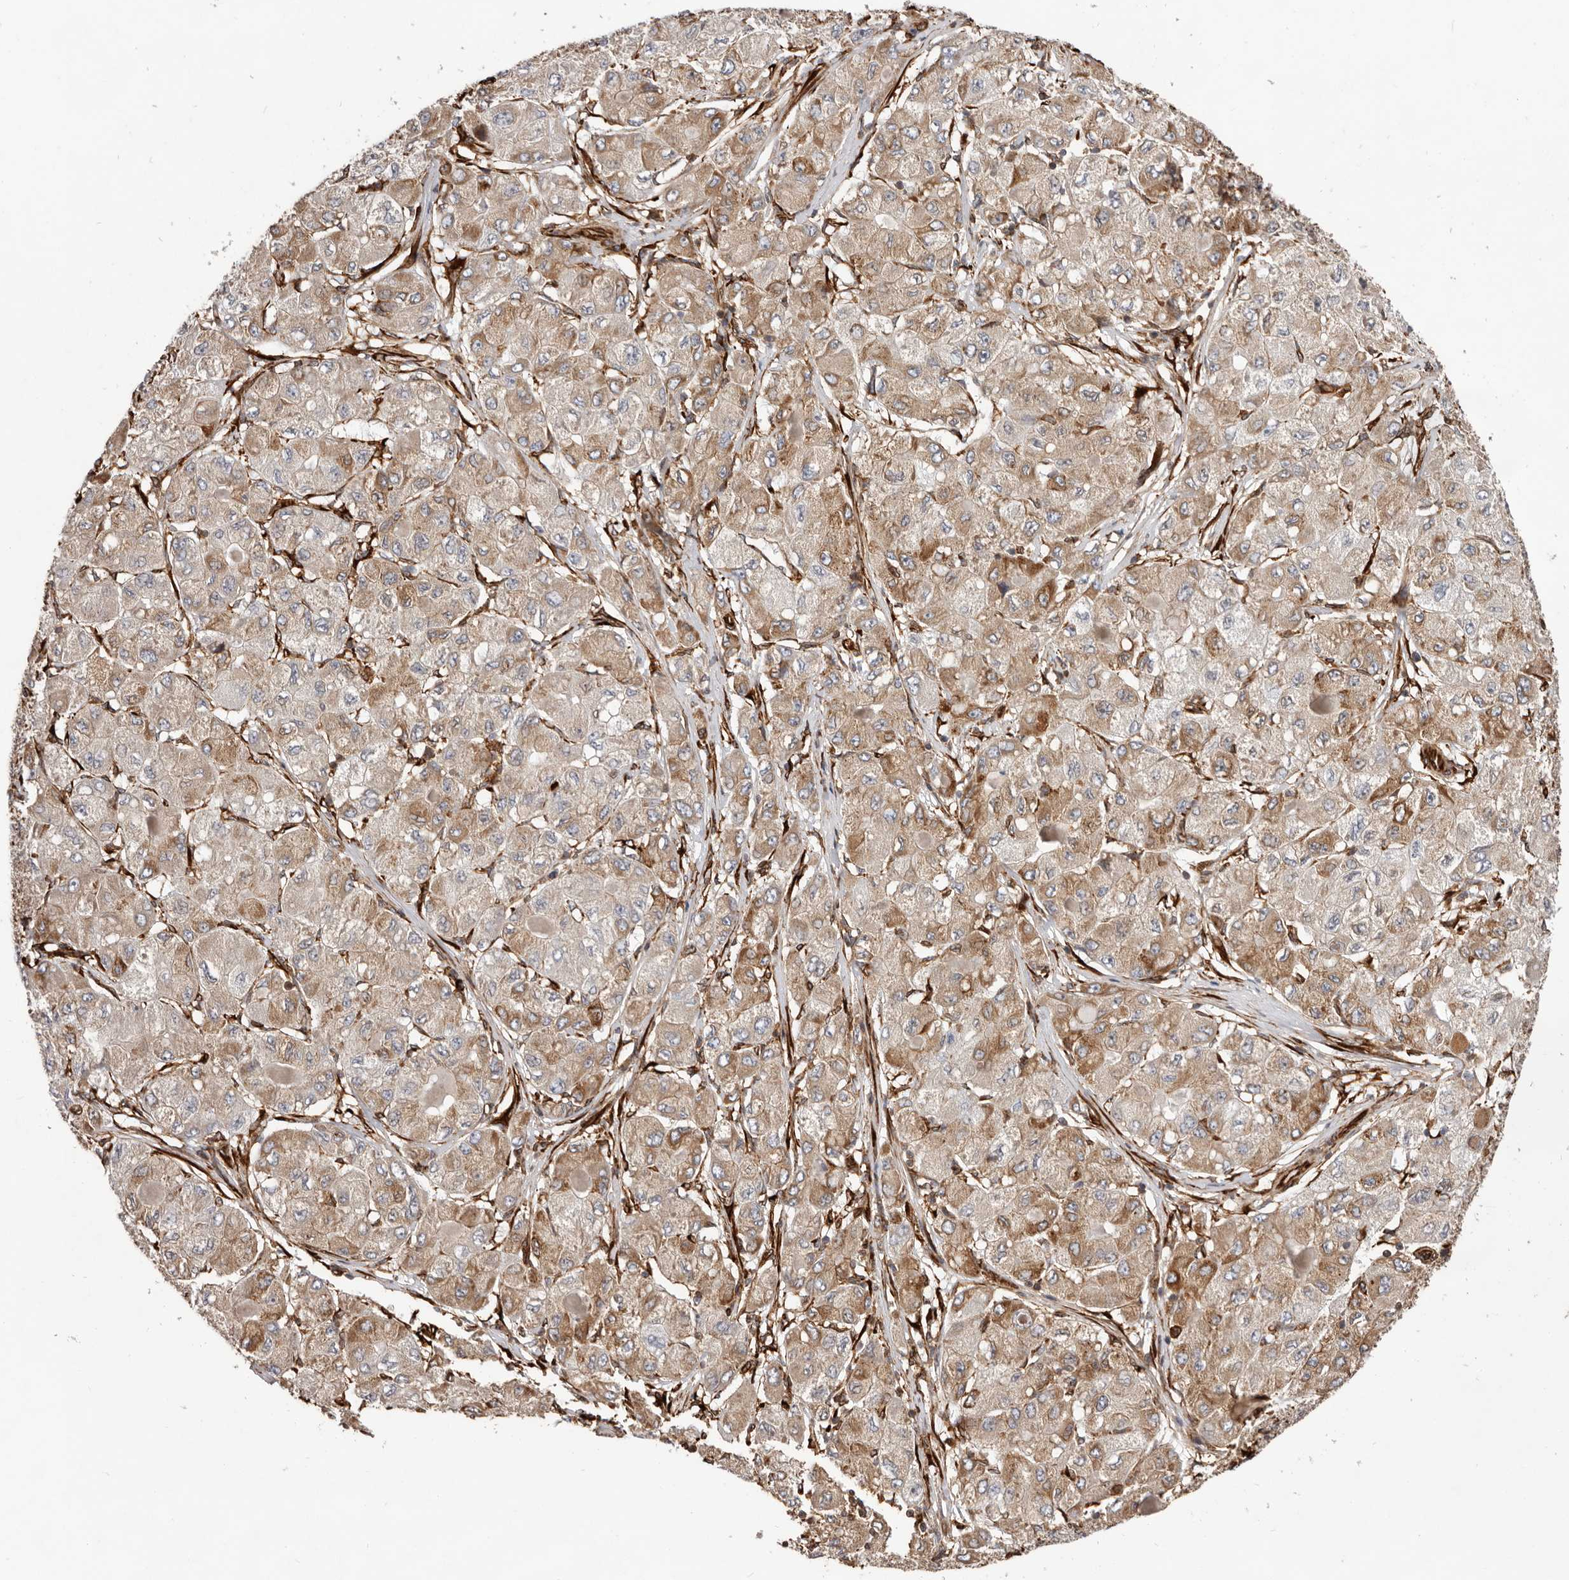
{"staining": {"intensity": "moderate", "quantity": ">75%", "location": "cytoplasmic/membranous"}, "tissue": "liver cancer", "cell_type": "Tumor cells", "image_type": "cancer", "snomed": [{"axis": "morphology", "description": "Carcinoma, Hepatocellular, NOS"}, {"axis": "topography", "description": "Liver"}], "caption": "There is medium levels of moderate cytoplasmic/membranous expression in tumor cells of liver cancer, as demonstrated by immunohistochemical staining (brown color).", "gene": "WDTC1", "patient": {"sex": "male", "age": 80}}